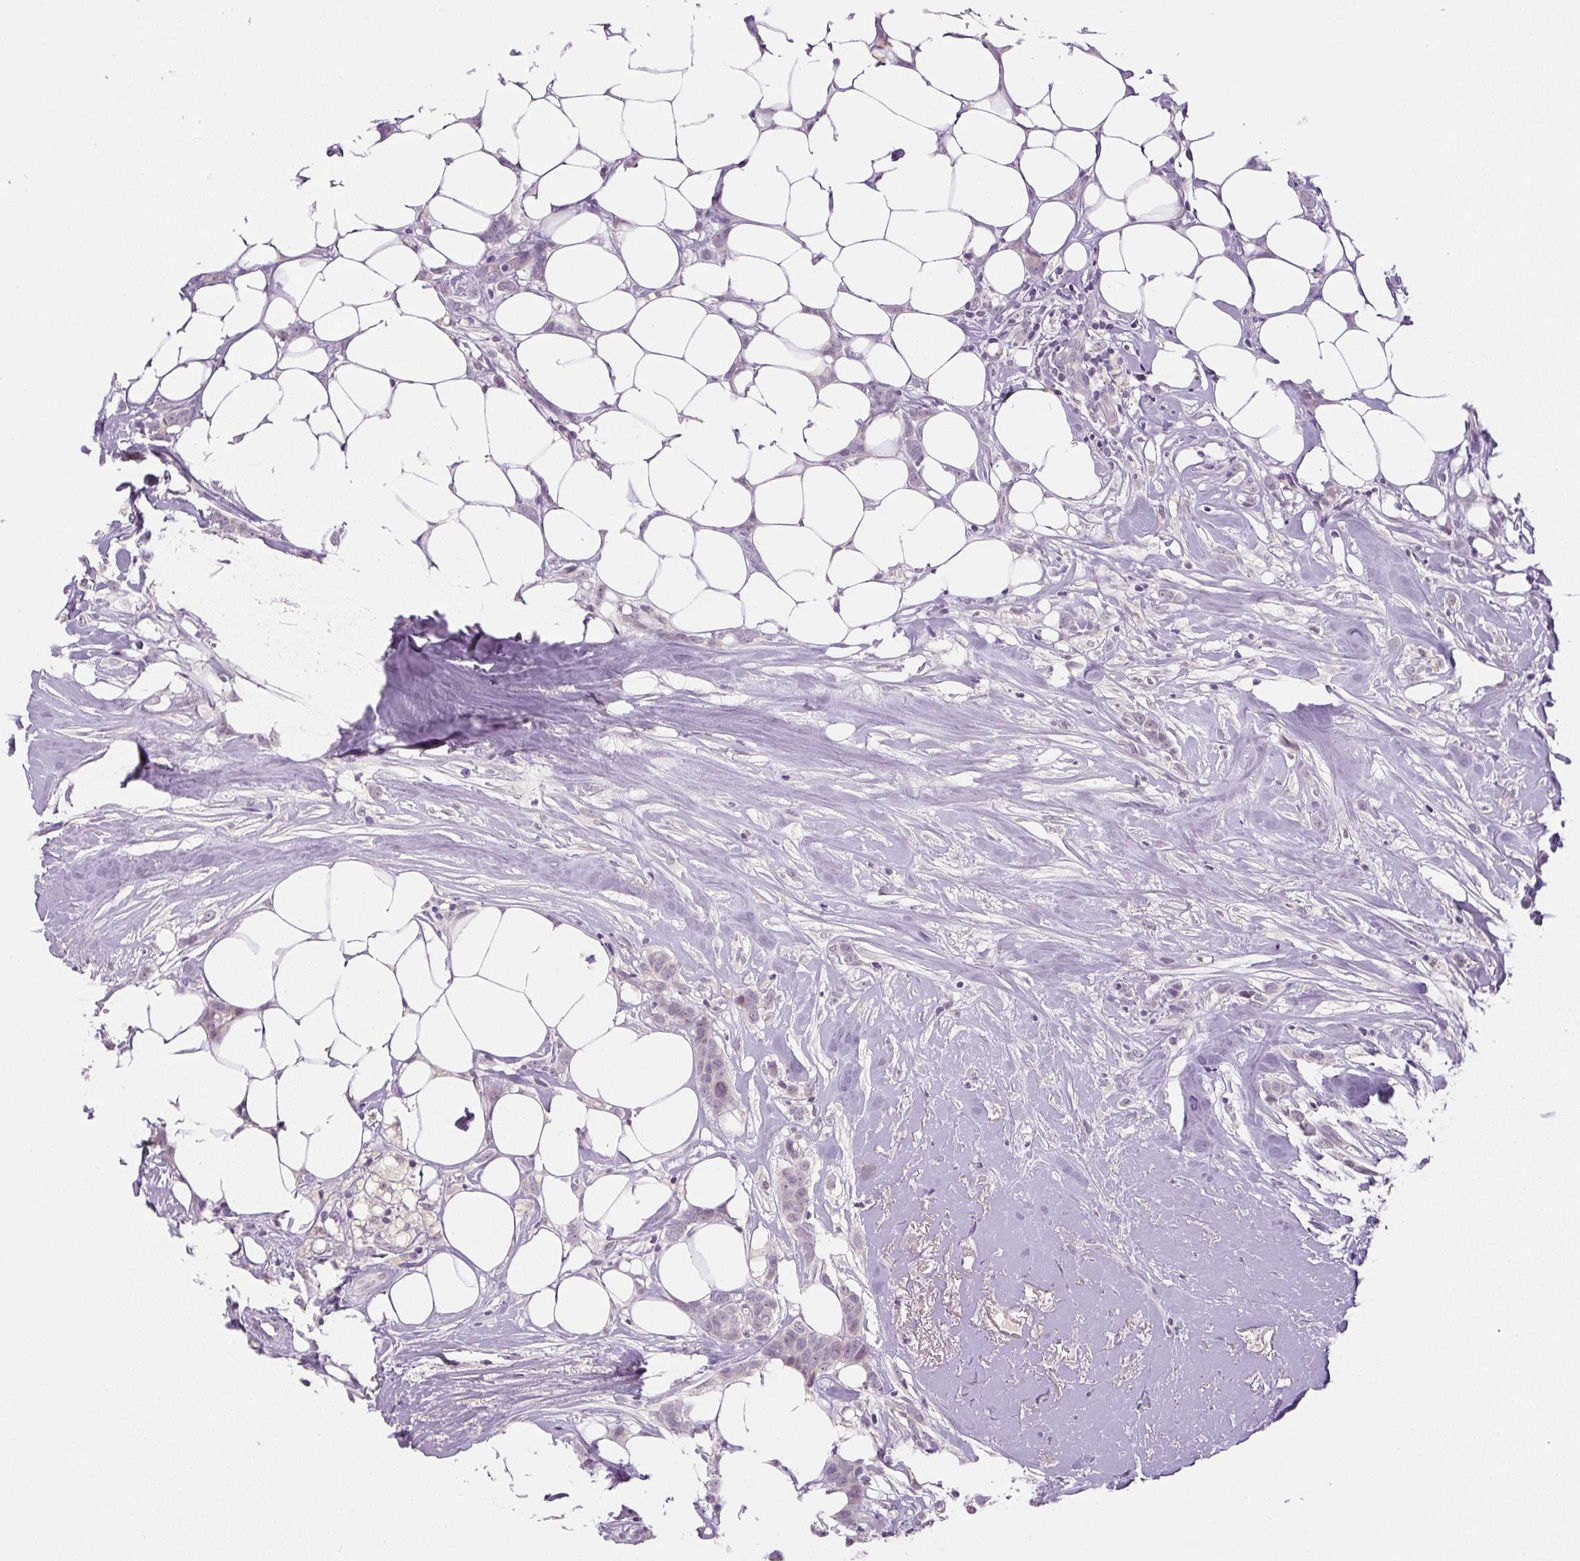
{"staining": {"intensity": "negative", "quantity": "none", "location": "none"}, "tissue": "breast cancer", "cell_type": "Tumor cells", "image_type": "cancer", "snomed": [{"axis": "morphology", "description": "Duct carcinoma"}, {"axis": "topography", "description": "Breast"}], "caption": "Breast invasive ductal carcinoma stained for a protein using IHC shows no expression tumor cells.", "gene": "SGF29", "patient": {"sex": "female", "age": 80}}